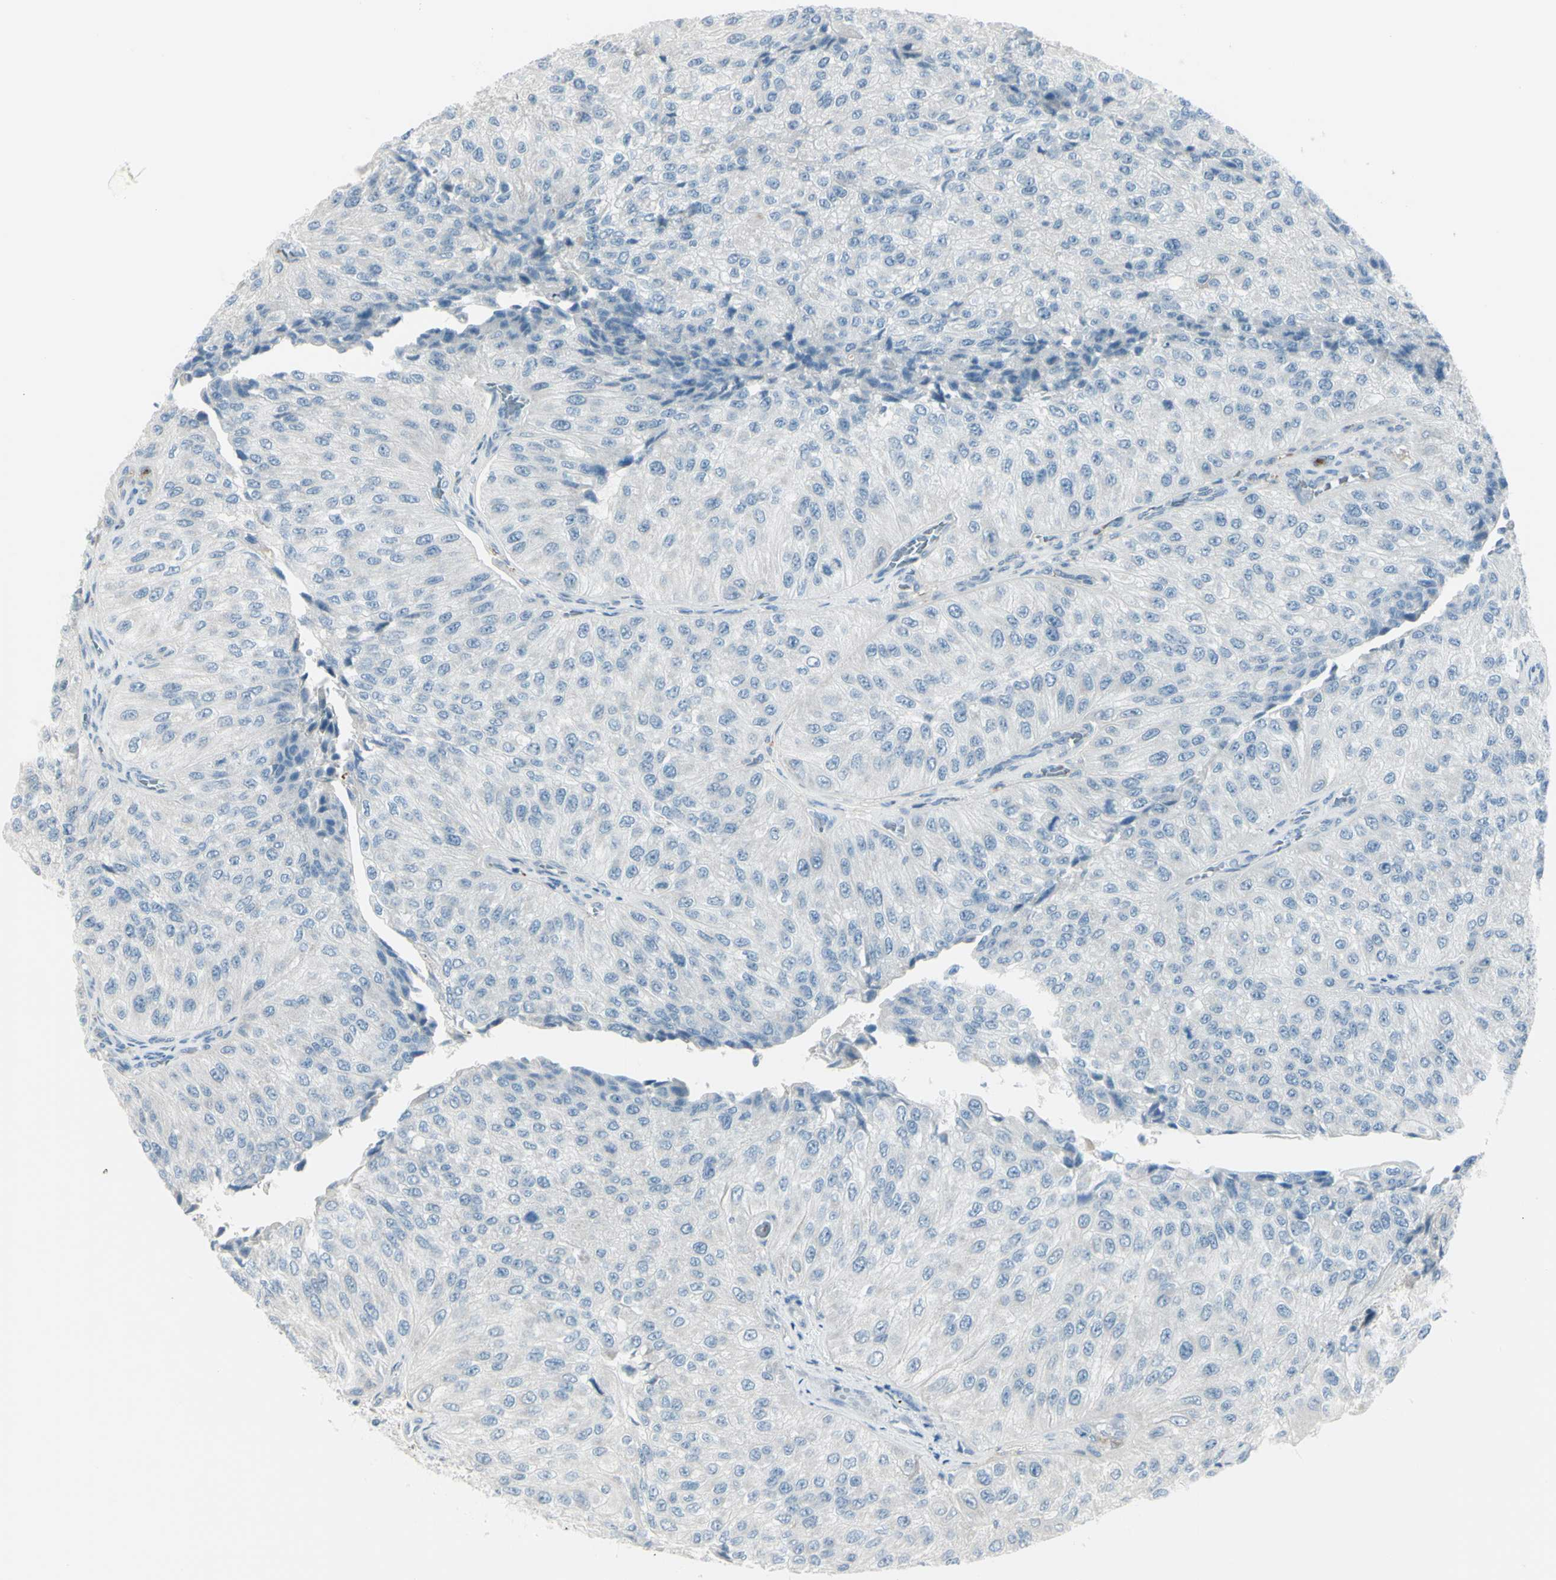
{"staining": {"intensity": "negative", "quantity": "none", "location": "none"}, "tissue": "urothelial cancer", "cell_type": "Tumor cells", "image_type": "cancer", "snomed": [{"axis": "morphology", "description": "Urothelial carcinoma, High grade"}, {"axis": "topography", "description": "Kidney"}, {"axis": "topography", "description": "Urinary bladder"}], "caption": "This is a photomicrograph of immunohistochemistry staining of urothelial cancer, which shows no staining in tumor cells. (Stains: DAB (3,3'-diaminobenzidine) immunohistochemistry (IHC) with hematoxylin counter stain, Microscopy: brightfield microscopy at high magnification).", "gene": "GPR34", "patient": {"sex": "male", "age": 77}}